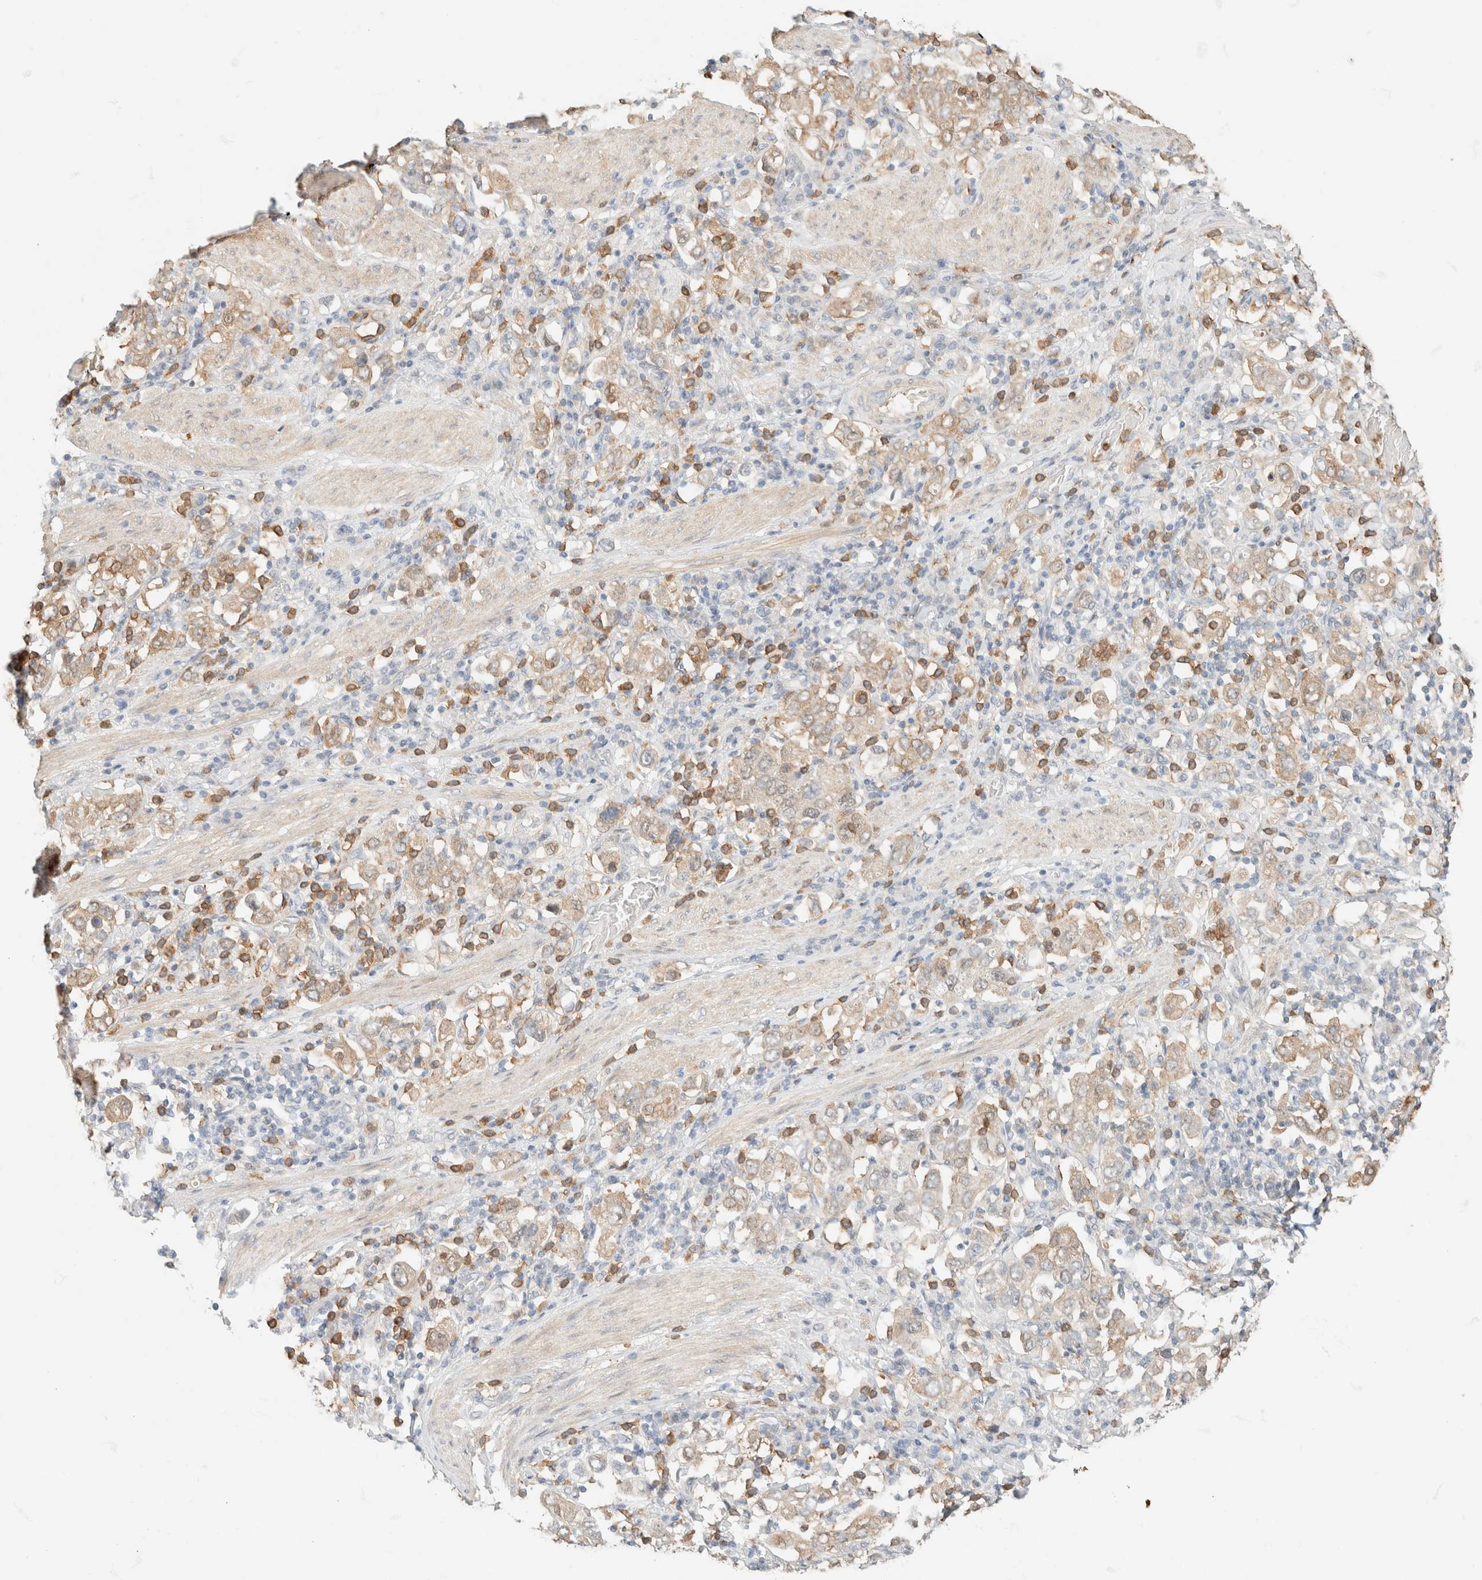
{"staining": {"intensity": "weak", "quantity": ">75%", "location": "cytoplasmic/membranous"}, "tissue": "stomach cancer", "cell_type": "Tumor cells", "image_type": "cancer", "snomed": [{"axis": "morphology", "description": "Adenocarcinoma, NOS"}, {"axis": "topography", "description": "Stomach, upper"}], "caption": "Weak cytoplasmic/membranous positivity for a protein is present in approximately >75% of tumor cells of stomach adenocarcinoma using immunohistochemistry.", "gene": "GPI", "patient": {"sex": "male", "age": 62}}